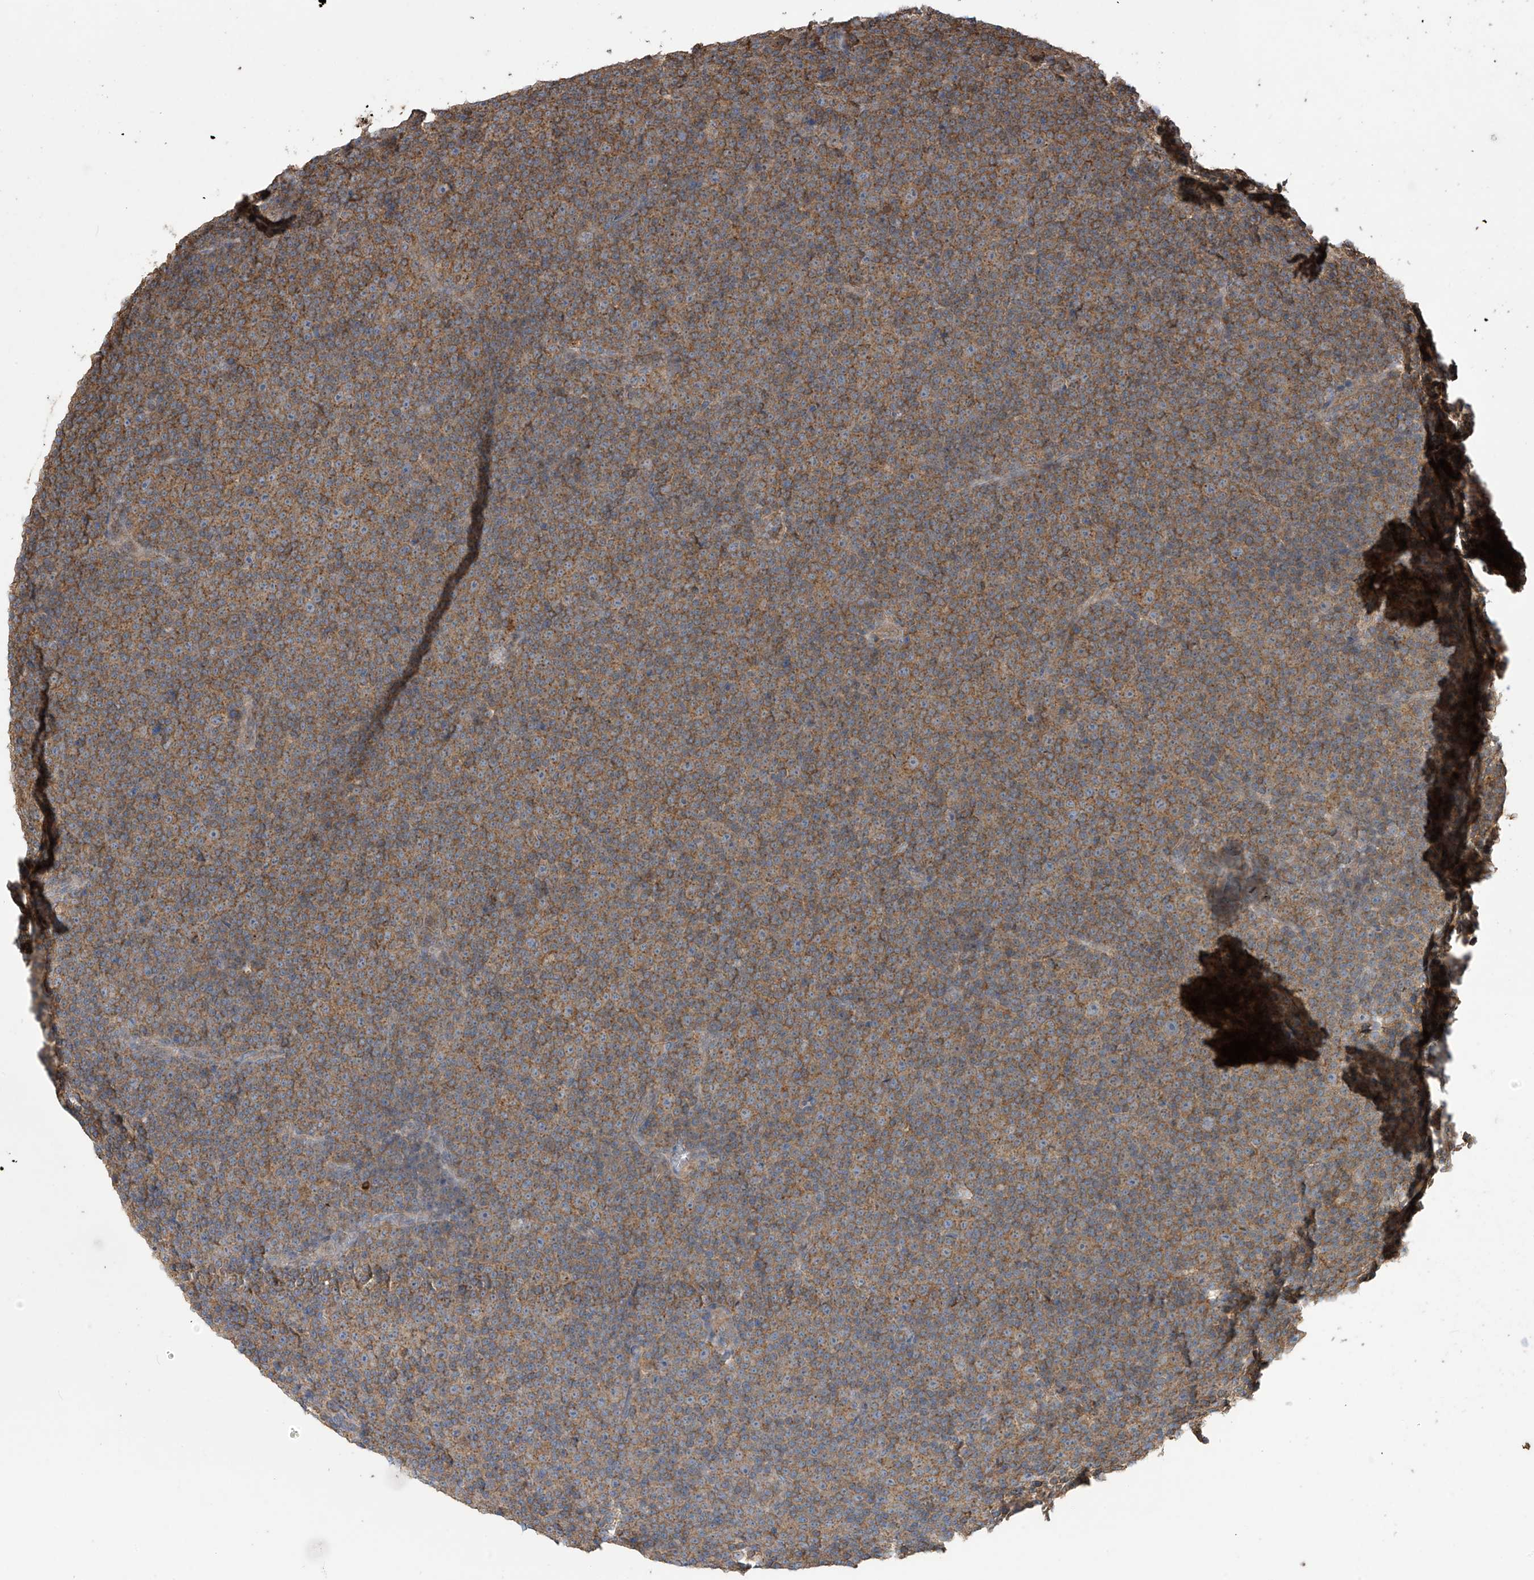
{"staining": {"intensity": "moderate", "quantity": ">75%", "location": "cytoplasmic/membranous"}, "tissue": "lymphoma", "cell_type": "Tumor cells", "image_type": "cancer", "snomed": [{"axis": "morphology", "description": "Malignant lymphoma, non-Hodgkin's type, Low grade"}, {"axis": "topography", "description": "Lymph node"}], "caption": "Protein expression analysis of human lymphoma reveals moderate cytoplasmic/membranous positivity in about >75% of tumor cells. (Brightfield microscopy of DAB IHC at high magnification).", "gene": "COX10", "patient": {"sex": "female", "age": 67}}